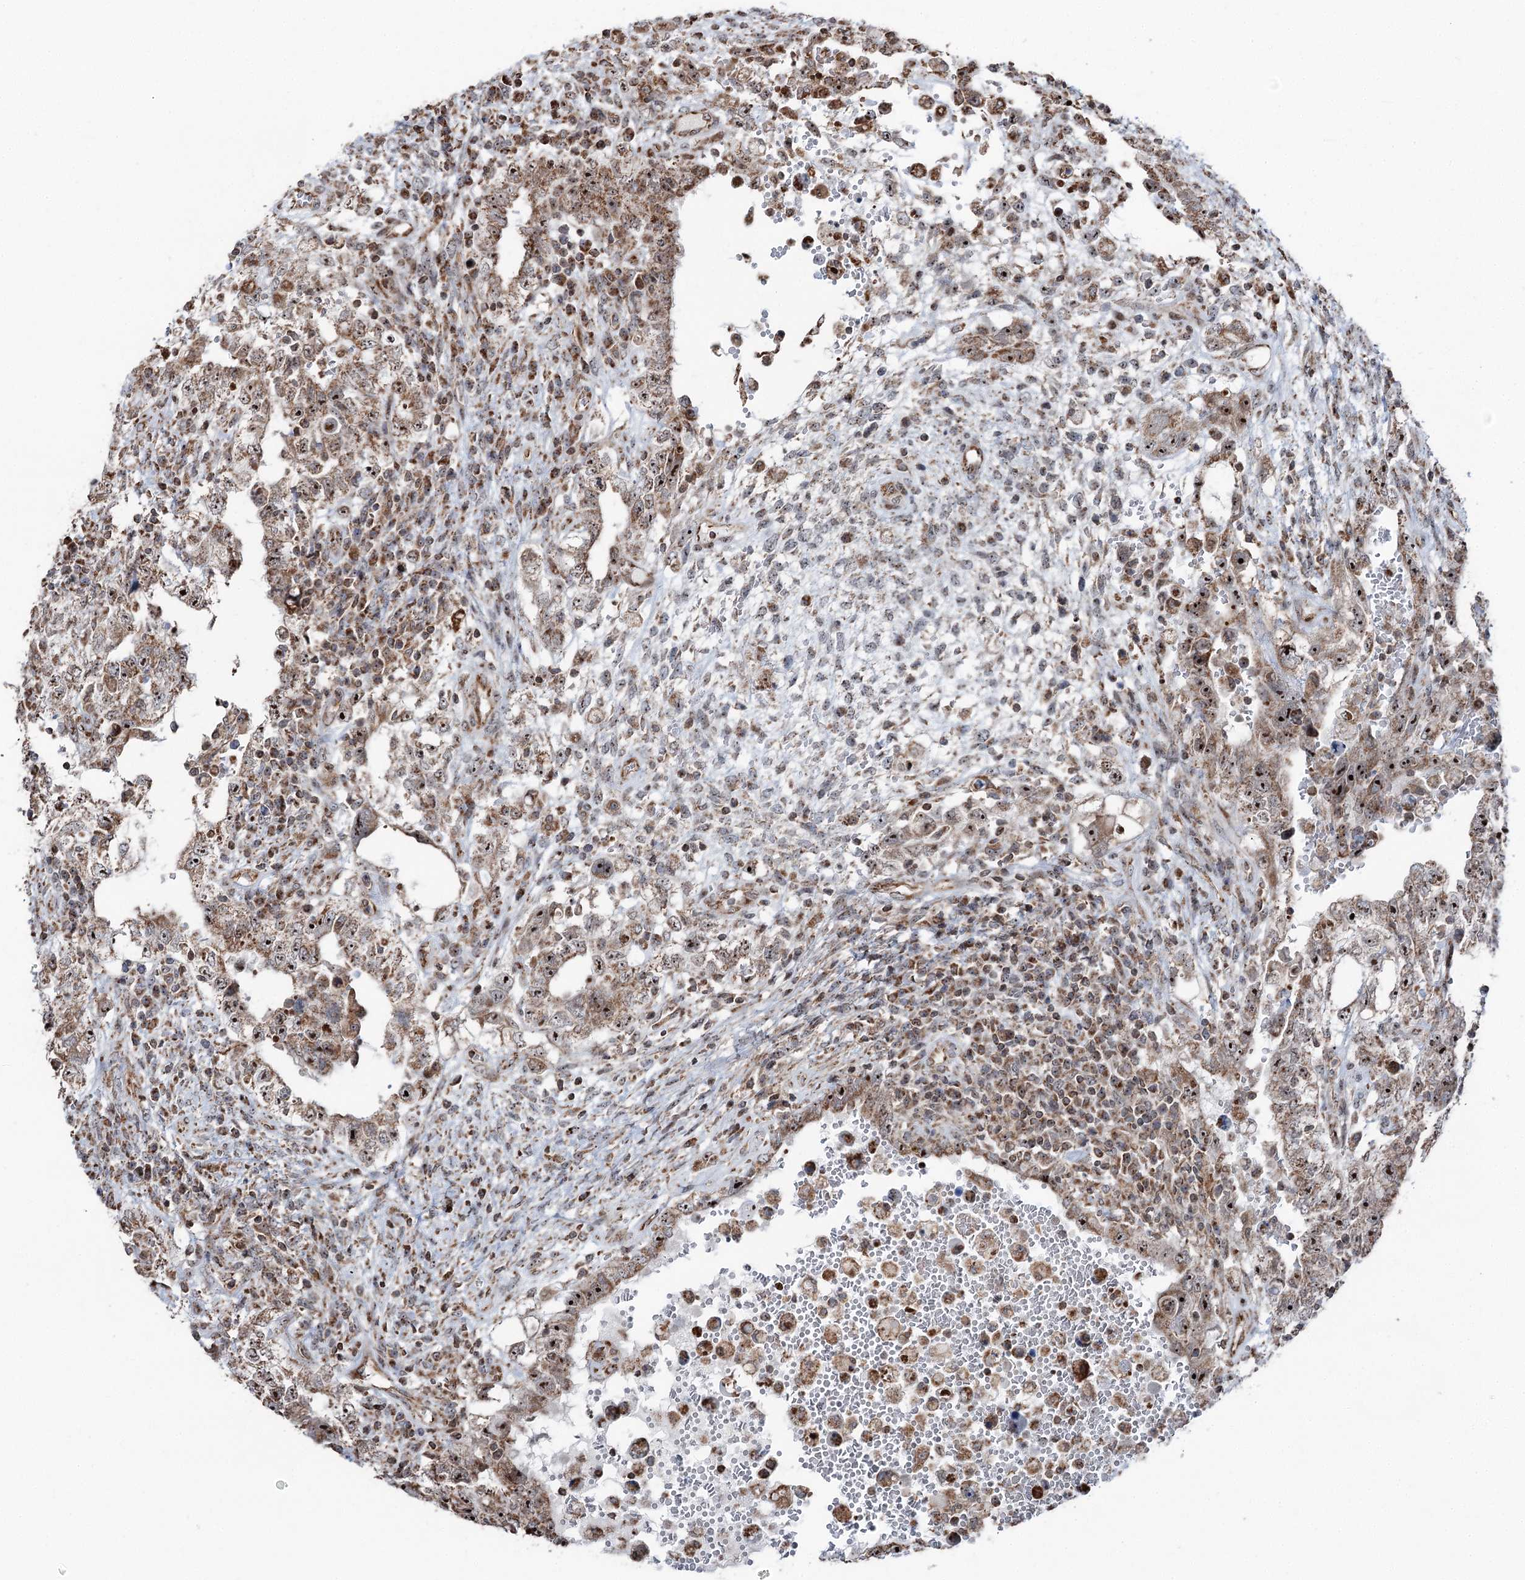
{"staining": {"intensity": "strong", "quantity": ">75%", "location": "cytoplasmic/membranous,nuclear"}, "tissue": "testis cancer", "cell_type": "Tumor cells", "image_type": "cancer", "snomed": [{"axis": "morphology", "description": "Carcinoma, Embryonal, NOS"}, {"axis": "topography", "description": "Testis"}], "caption": "Immunohistochemistry of embryonal carcinoma (testis) exhibits high levels of strong cytoplasmic/membranous and nuclear positivity in approximately >75% of tumor cells.", "gene": "STEEP1", "patient": {"sex": "male", "age": 26}}